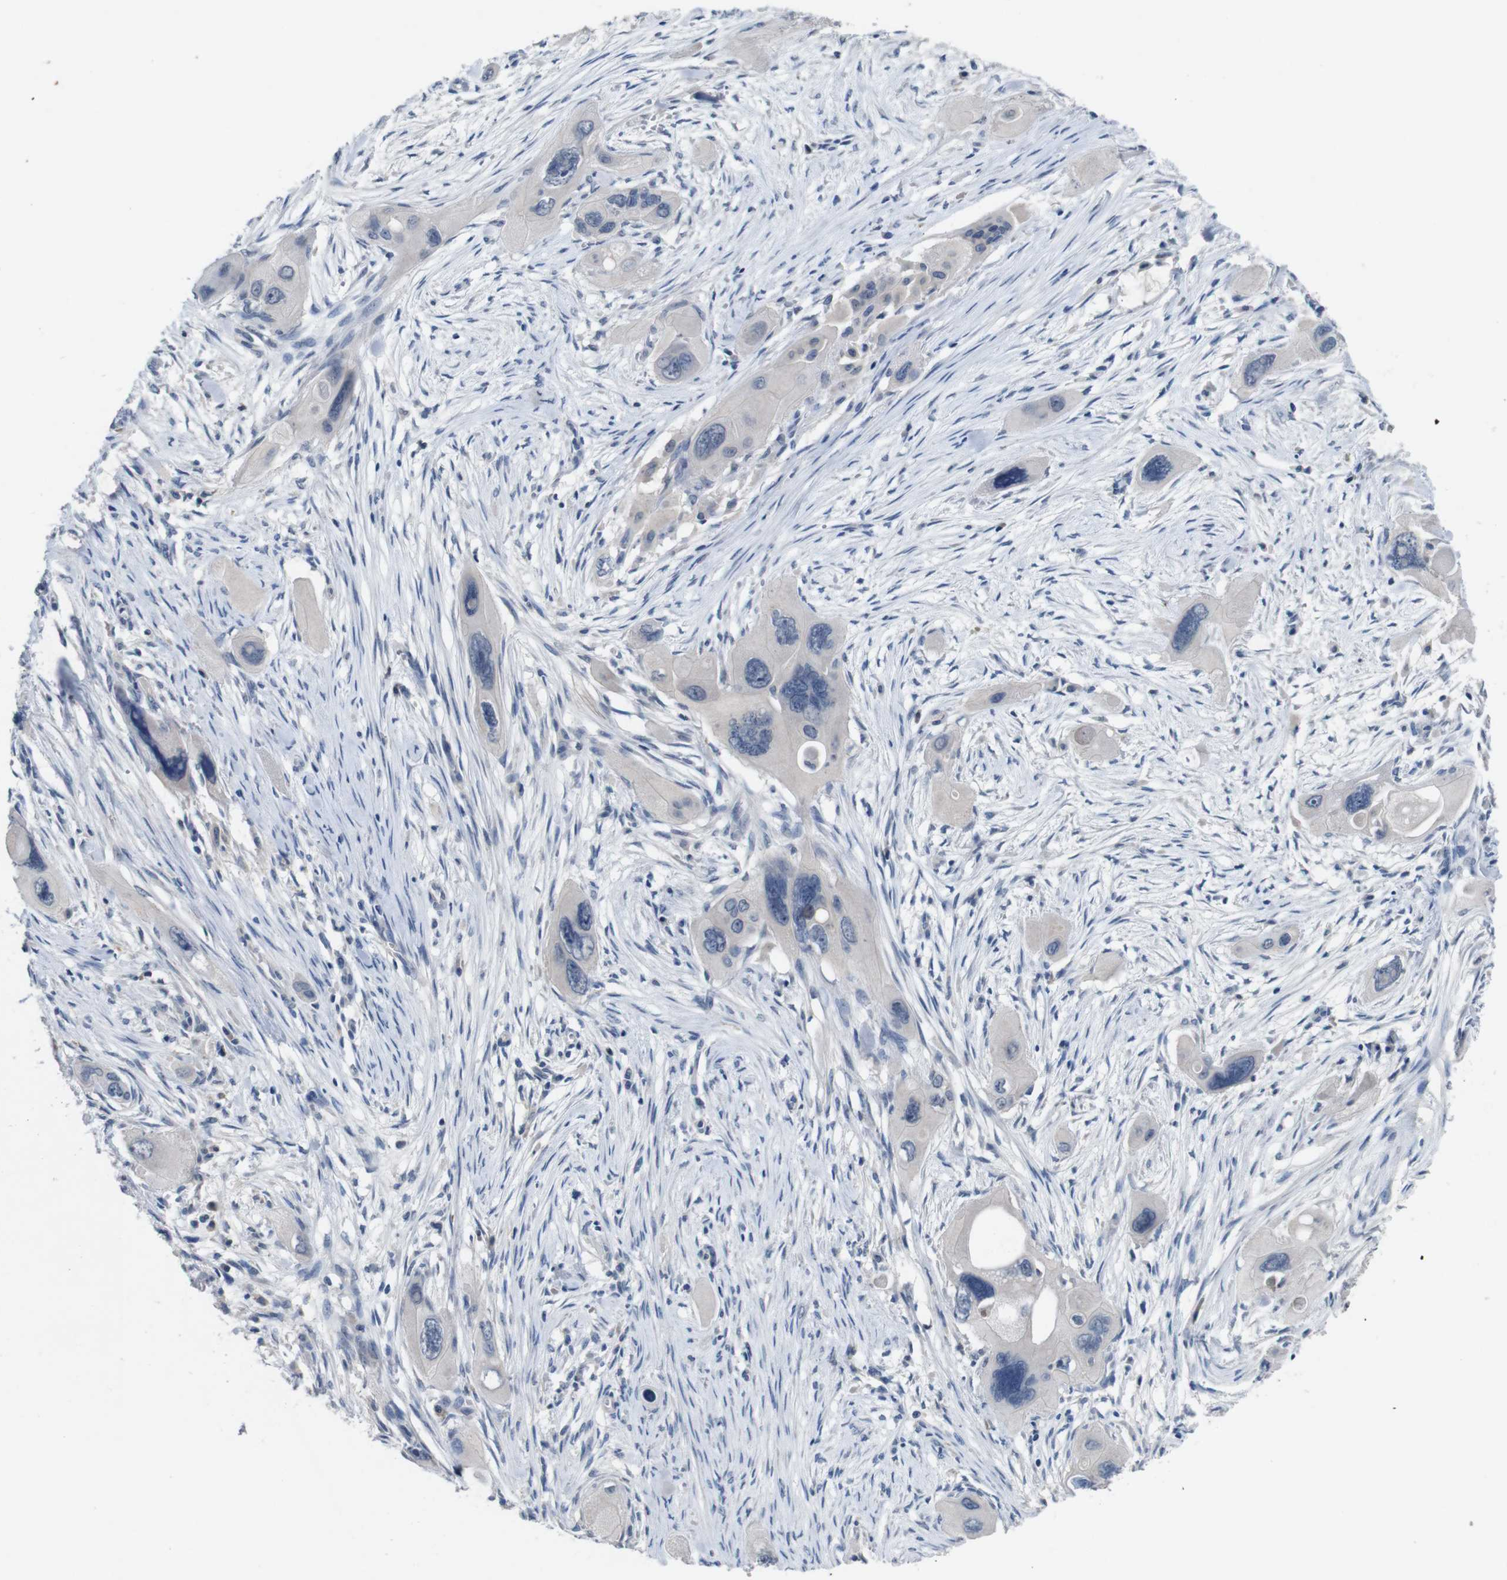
{"staining": {"intensity": "negative", "quantity": "none", "location": "none"}, "tissue": "pancreatic cancer", "cell_type": "Tumor cells", "image_type": "cancer", "snomed": [{"axis": "morphology", "description": "Adenocarcinoma, NOS"}, {"axis": "topography", "description": "Pancreas"}], "caption": "Pancreatic cancer (adenocarcinoma) stained for a protein using IHC reveals no expression tumor cells.", "gene": "SLC2A8", "patient": {"sex": "male", "age": 73}}